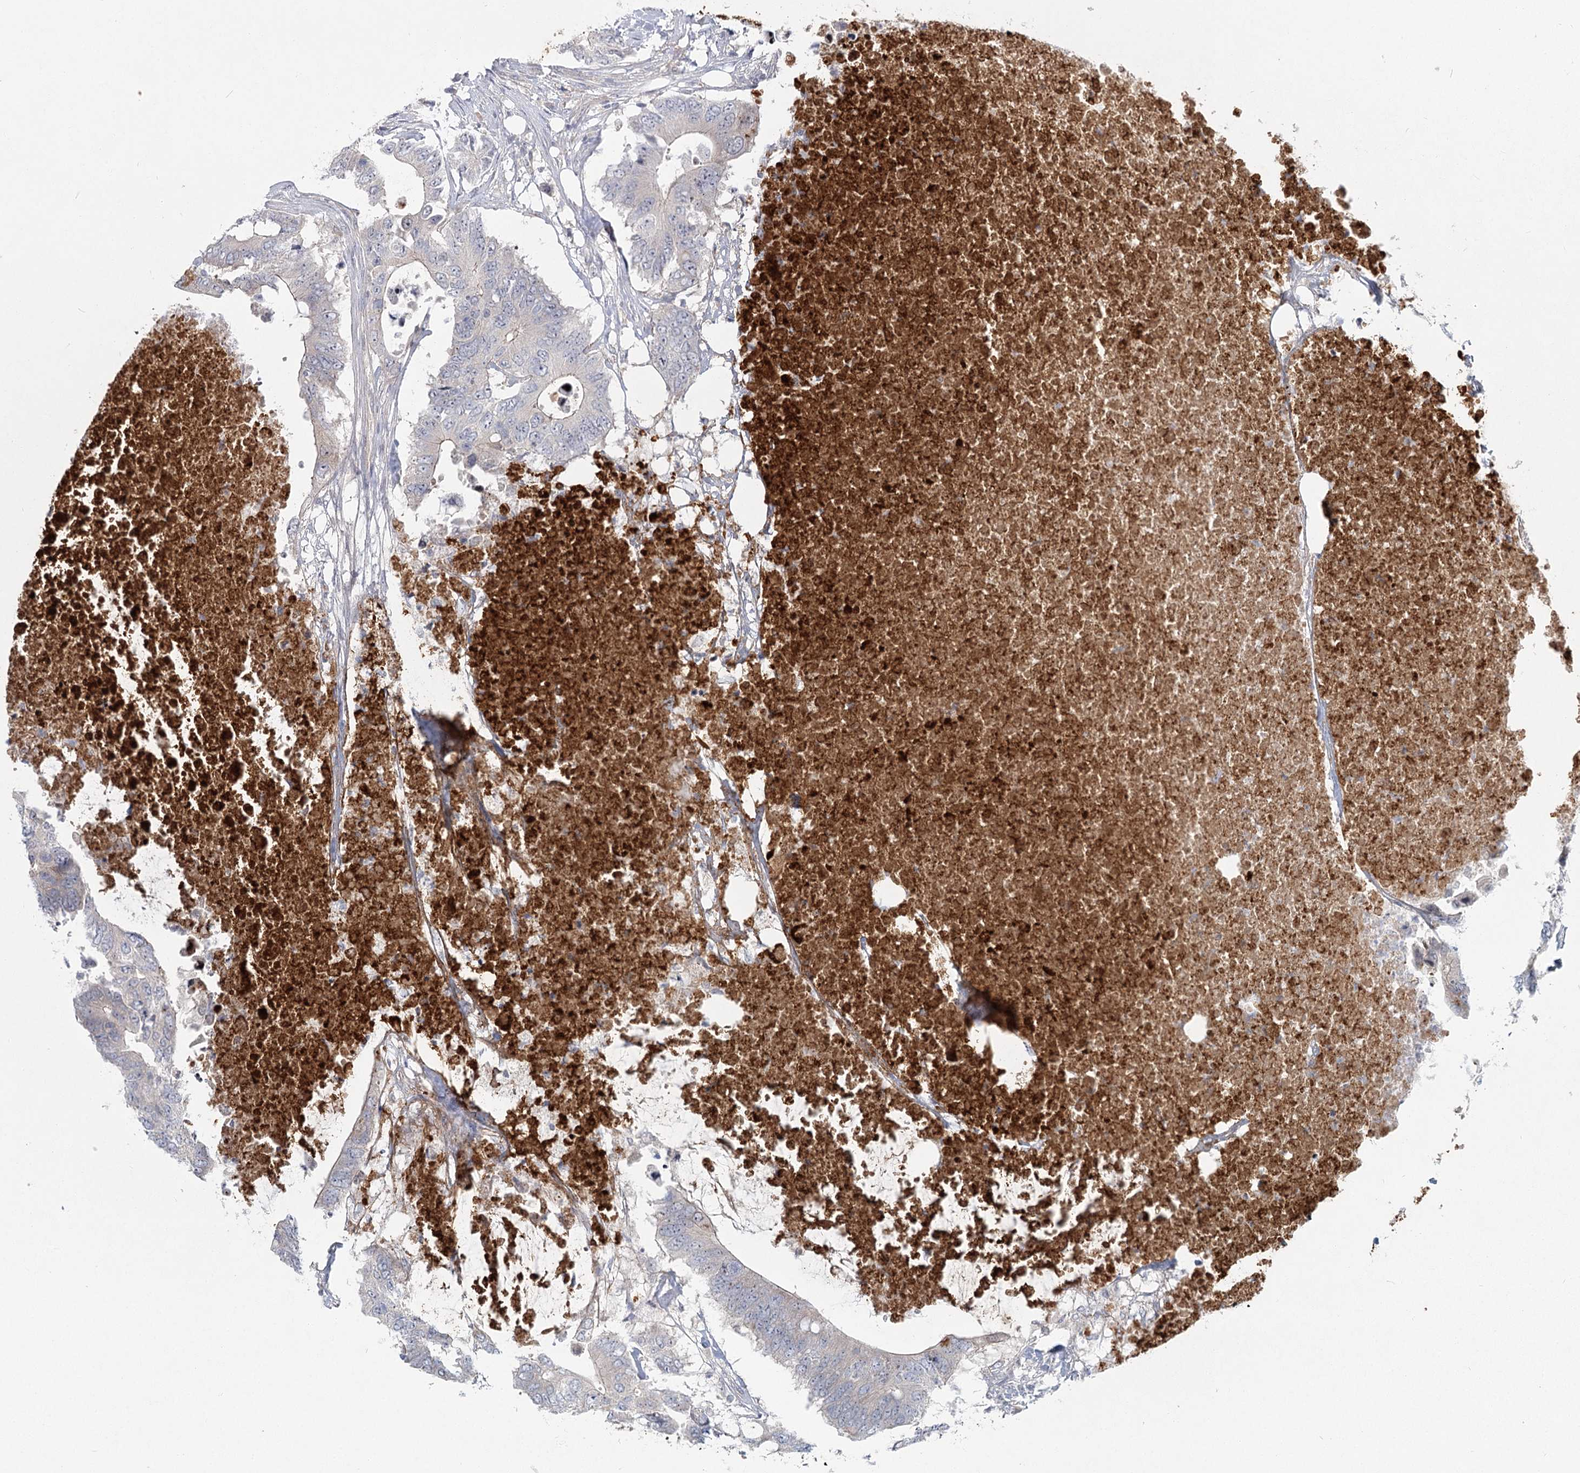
{"staining": {"intensity": "negative", "quantity": "none", "location": "none"}, "tissue": "colorectal cancer", "cell_type": "Tumor cells", "image_type": "cancer", "snomed": [{"axis": "morphology", "description": "Adenocarcinoma, NOS"}, {"axis": "topography", "description": "Colon"}], "caption": "A photomicrograph of human adenocarcinoma (colorectal) is negative for staining in tumor cells. (DAB (3,3'-diaminobenzidine) IHC visualized using brightfield microscopy, high magnification).", "gene": "SPINK13", "patient": {"sex": "male", "age": 71}}